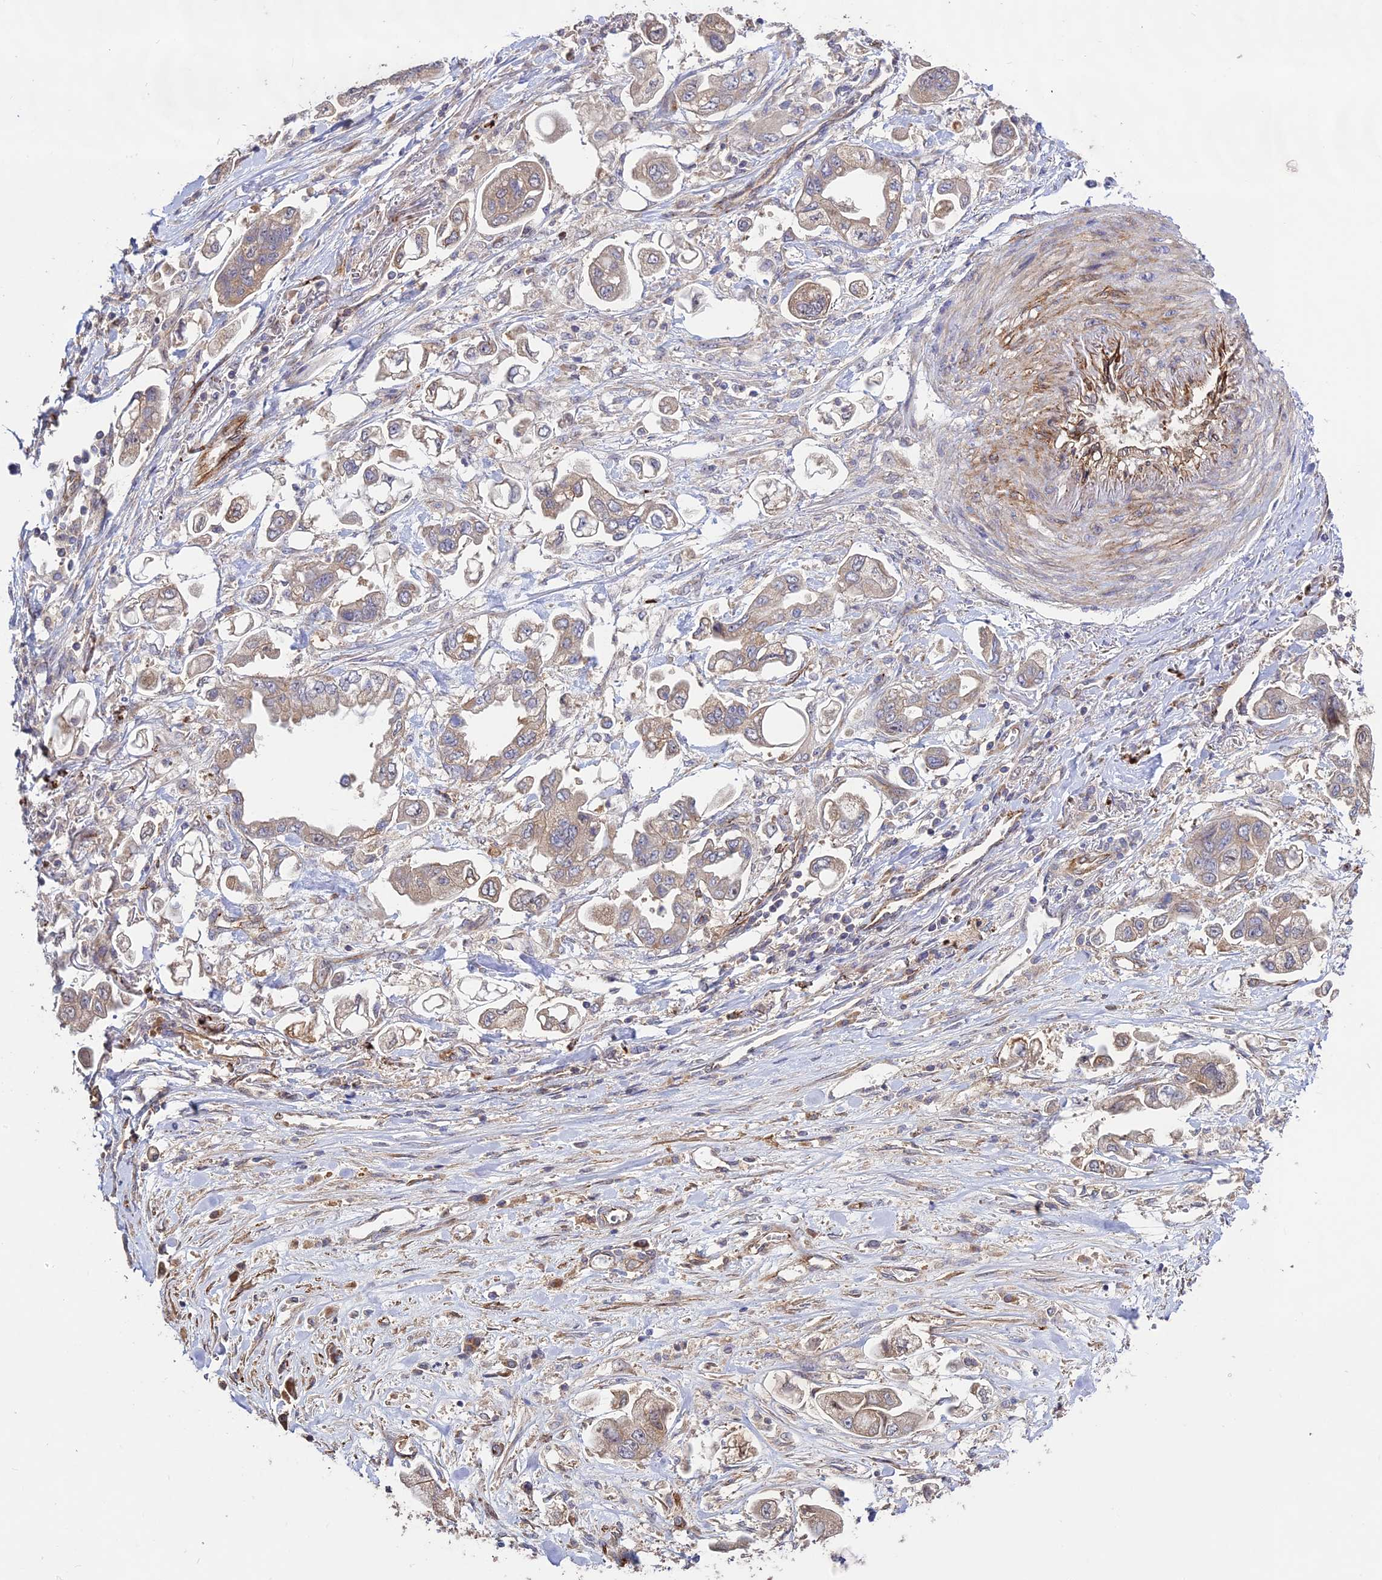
{"staining": {"intensity": "weak", "quantity": "25%-75%", "location": "cytoplasmic/membranous"}, "tissue": "stomach cancer", "cell_type": "Tumor cells", "image_type": "cancer", "snomed": [{"axis": "morphology", "description": "Adenocarcinoma, NOS"}, {"axis": "topography", "description": "Stomach"}], "caption": "High-magnification brightfield microscopy of adenocarcinoma (stomach) stained with DAB (brown) and counterstained with hematoxylin (blue). tumor cells exhibit weak cytoplasmic/membranous positivity is present in about25%-75% of cells.", "gene": "GRTP1", "patient": {"sex": "male", "age": 62}}